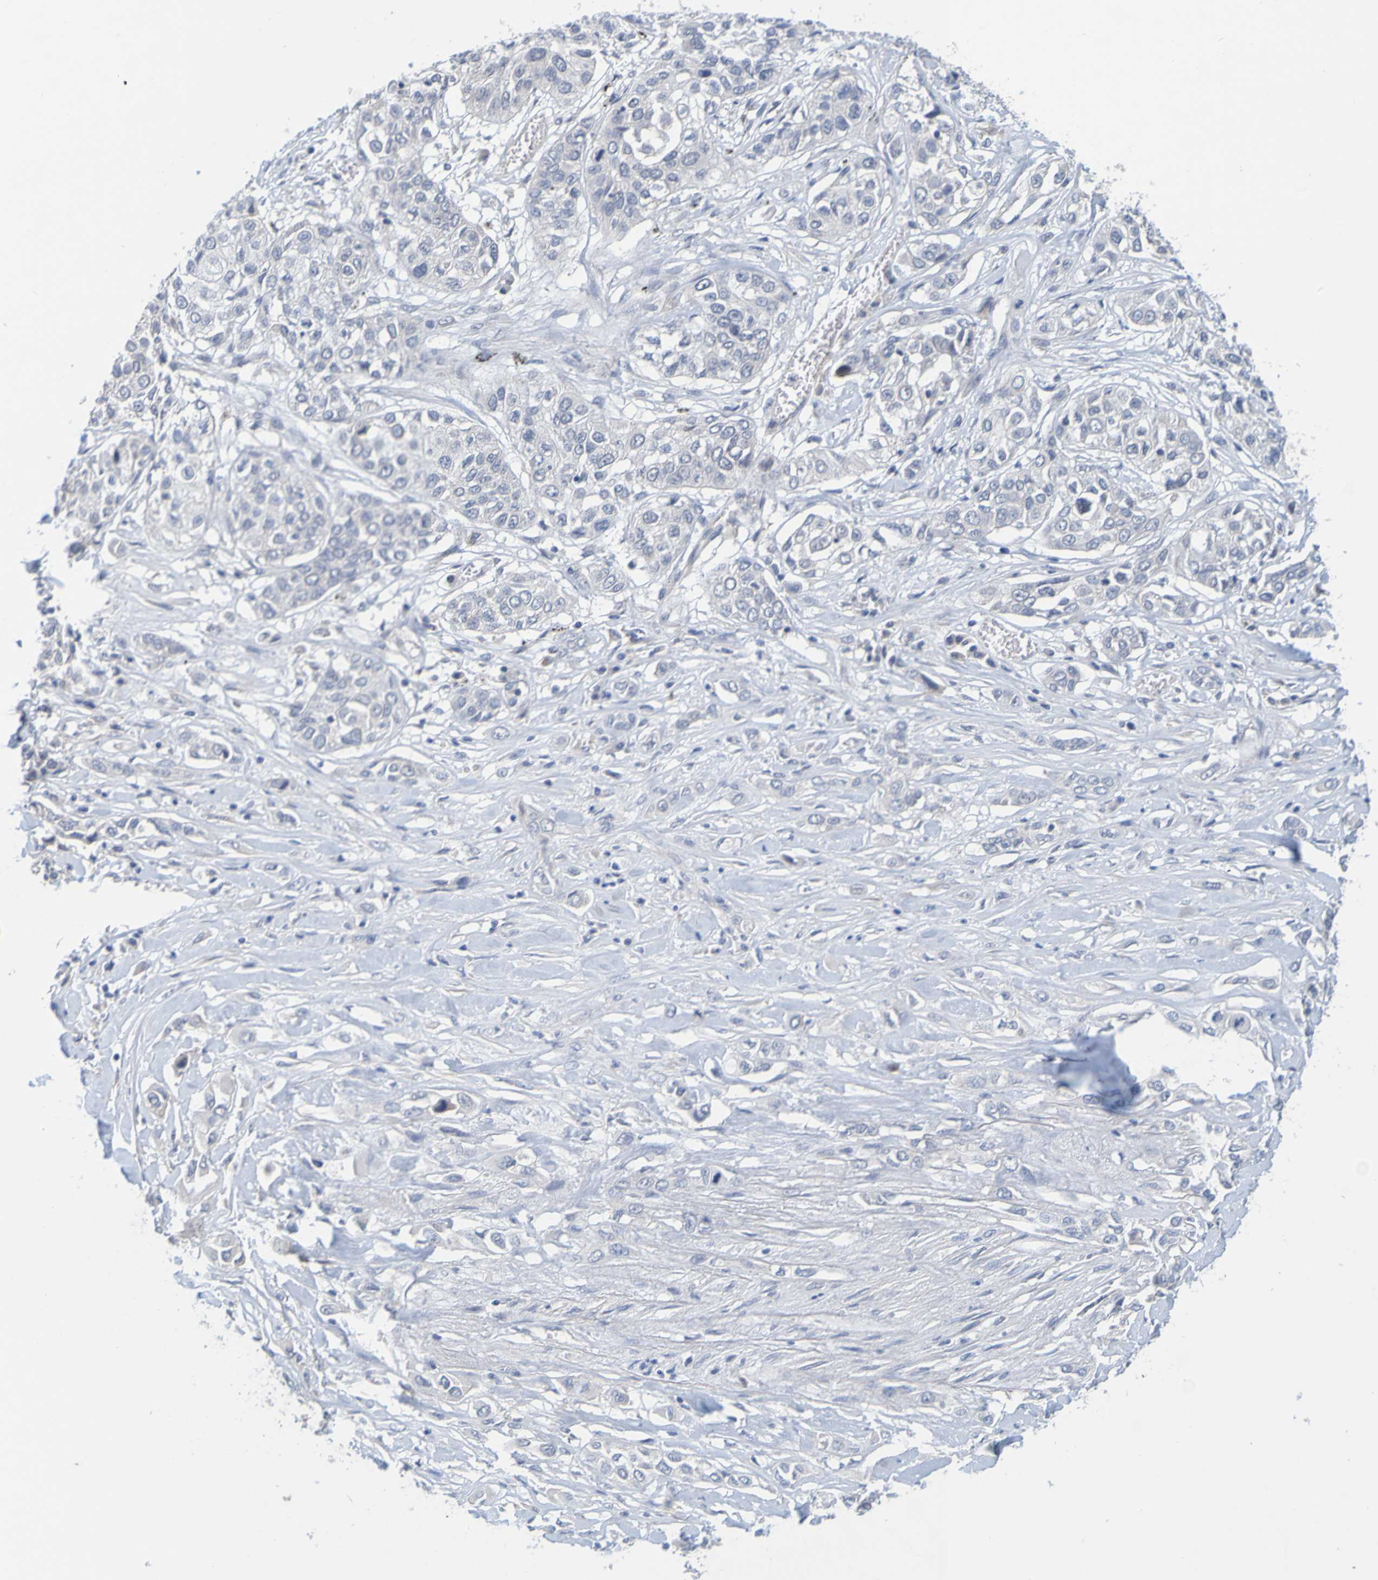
{"staining": {"intensity": "negative", "quantity": "none", "location": "none"}, "tissue": "lung cancer", "cell_type": "Tumor cells", "image_type": "cancer", "snomed": [{"axis": "morphology", "description": "Squamous cell carcinoma, NOS"}, {"axis": "topography", "description": "Lung"}], "caption": "This is a histopathology image of immunohistochemistry staining of lung cancer (squamous cell carcinoma), which shows no staining in tumor cells.", "gene": "ENDOU", "patient": {"sex": "male", "age": 71}}